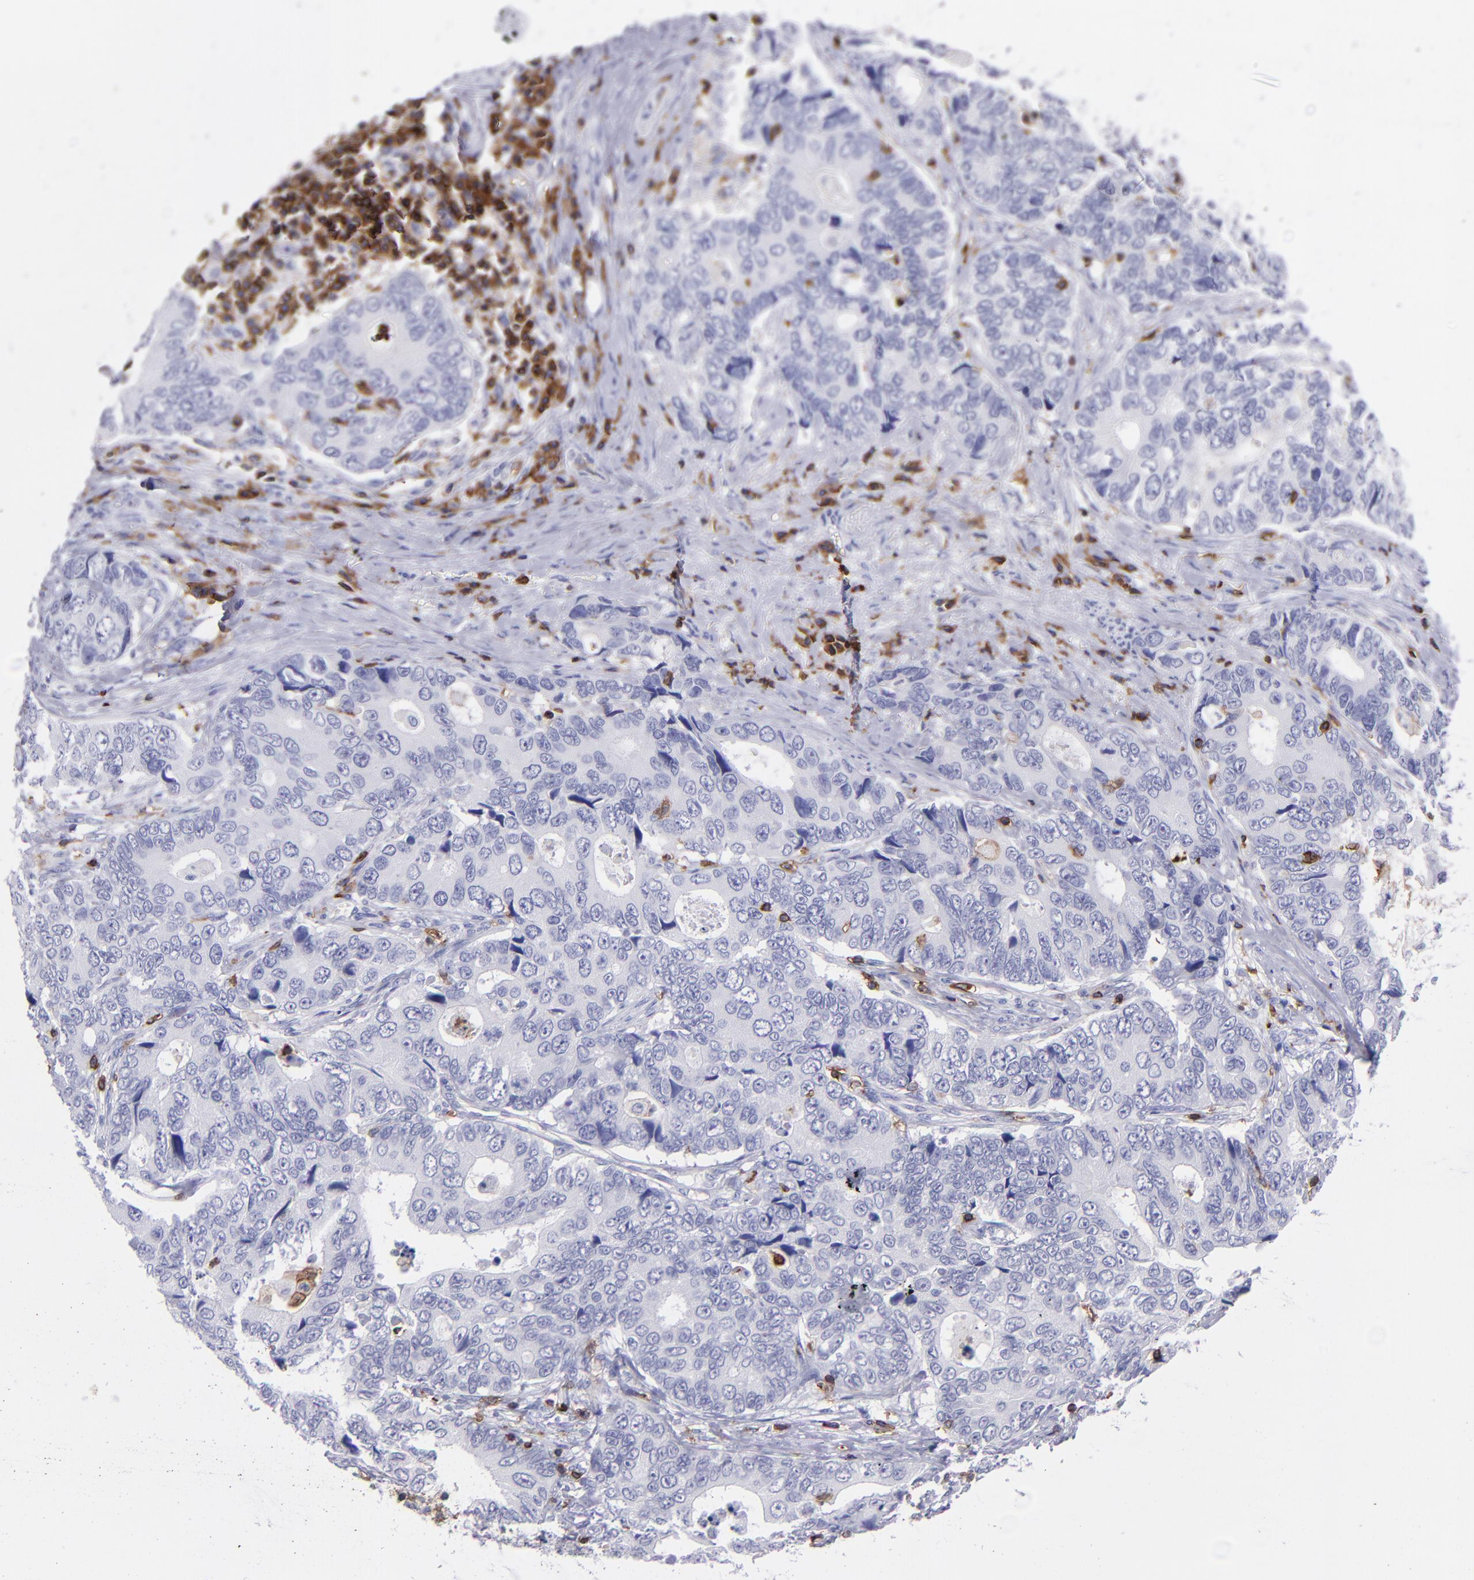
{"staining": {"intensity": "moderate", "quantity": "<25%", "location": "cytoplasmic/membranous"}, "tissue": "colorectal cancer", "cell_type": "Tumor cells", "image_type": "cancer", "snomed": [{"axis": "morphology", "description": "Adenocarcinoma, NOS"}, {"axis": "topography", "description": "Rectum"}], "caption": "A high-resolution image shows immunohistochemistry staining of adenocarcinoma (colorectal), which demonstrates moderate cytoplasmic/membranous staining in approximately <25% of tumor cells. The staining is performed using DAB brown chromogen to label protein expression. The nuclei are counter-stained blue using hematoxylin.", "gene": "ICAM3", "patient": {"sex": "female", "age": 67}}